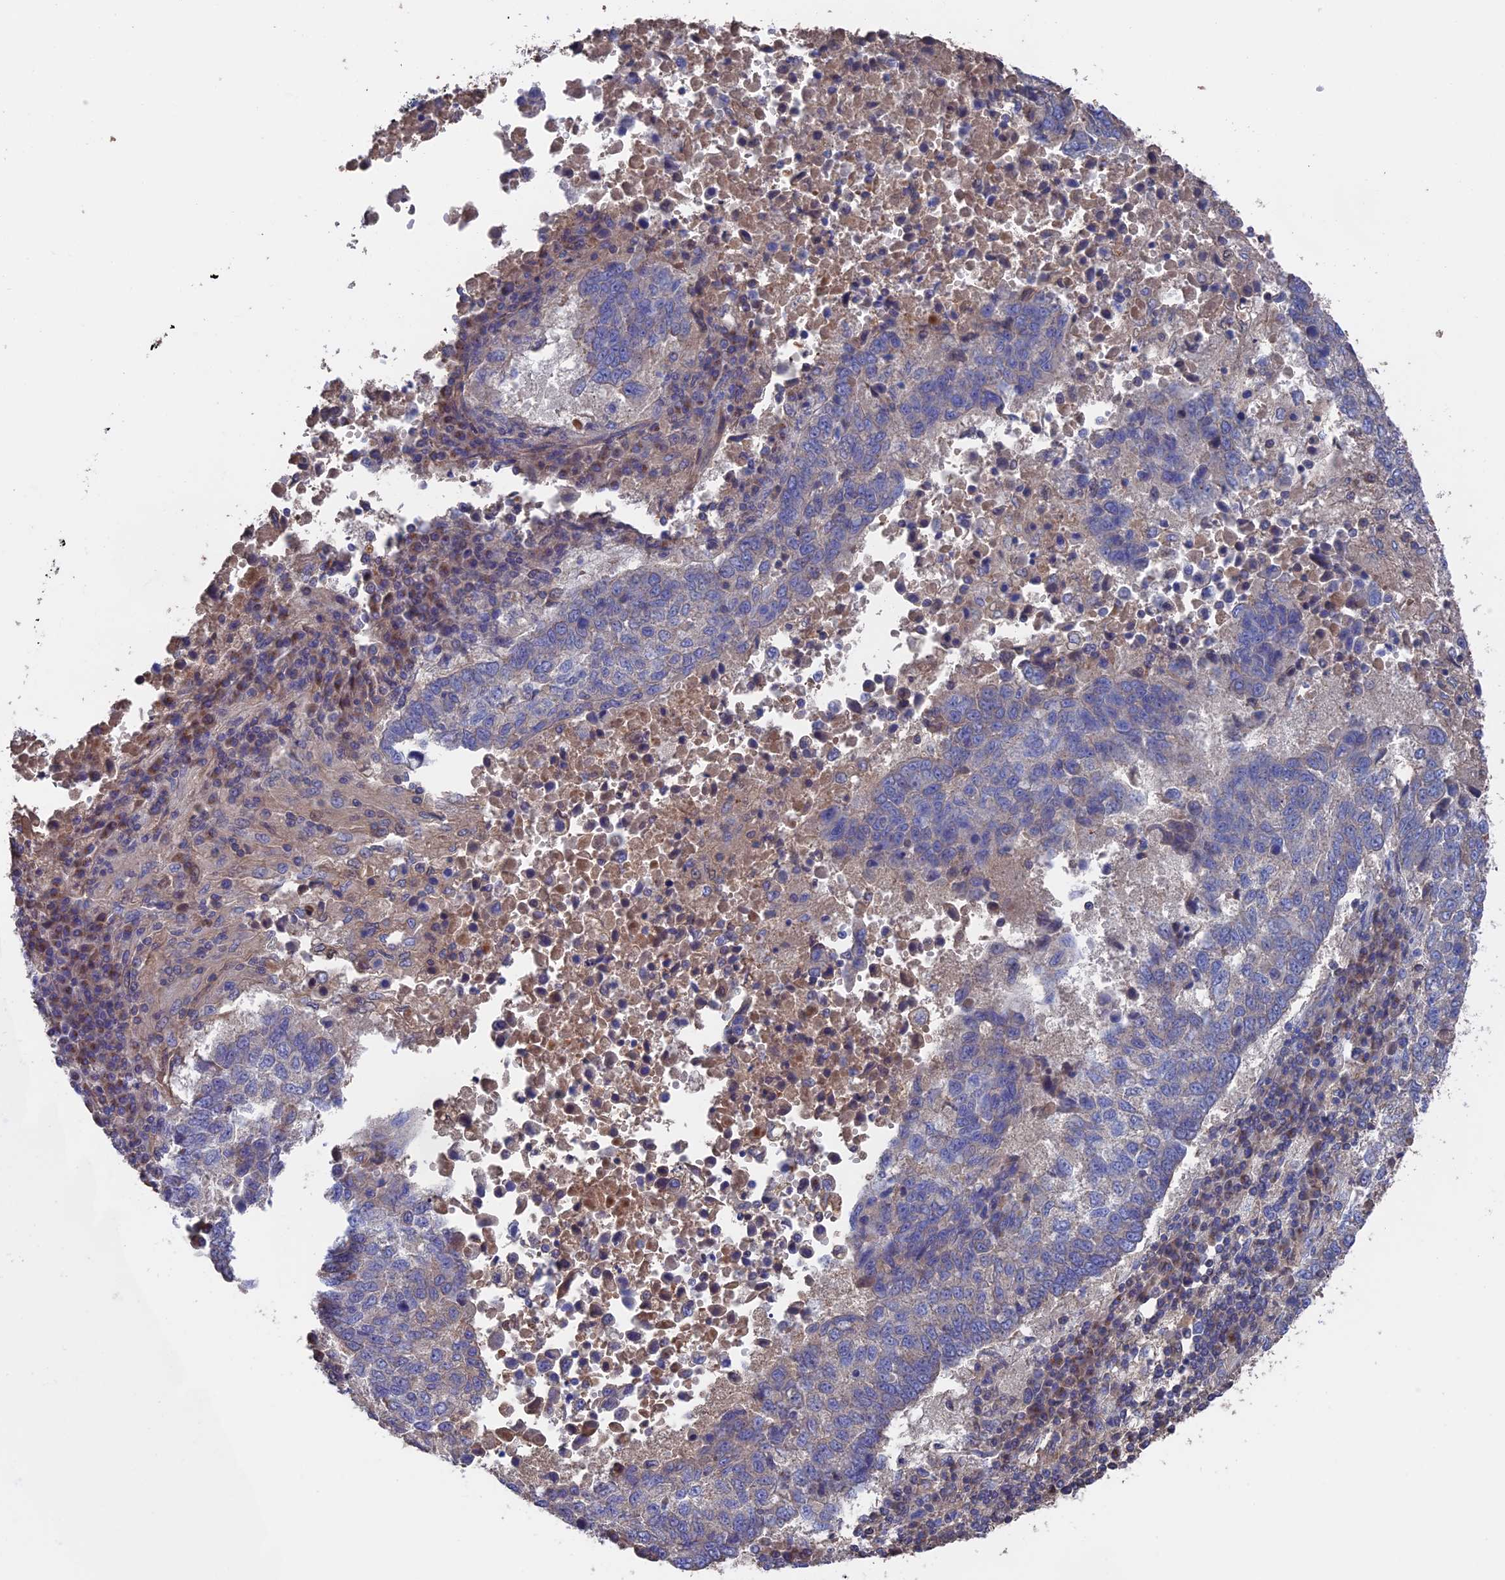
{"staining": {"intensity": "negative", "quantity": "none", "location": "none"}, "tissue": "lung cancer", "cell_type": "Tumor cells", "image_type": "cancer", "snomed": [{"axis": "morphology", "description": "Squamous cell carcinoma, NOS"}, {"axis": "topography", "description": "Lung"}], "caption": "High magnification brightfield microscopy of lung cancer stained with DAB (3,3'-diaminobenzidine) (brown) and counterstained with hematoxylin (blue): tumor cells show no significant staining.", "gene": "HPF1", "patient": {"sex": "male", "age": 73}}